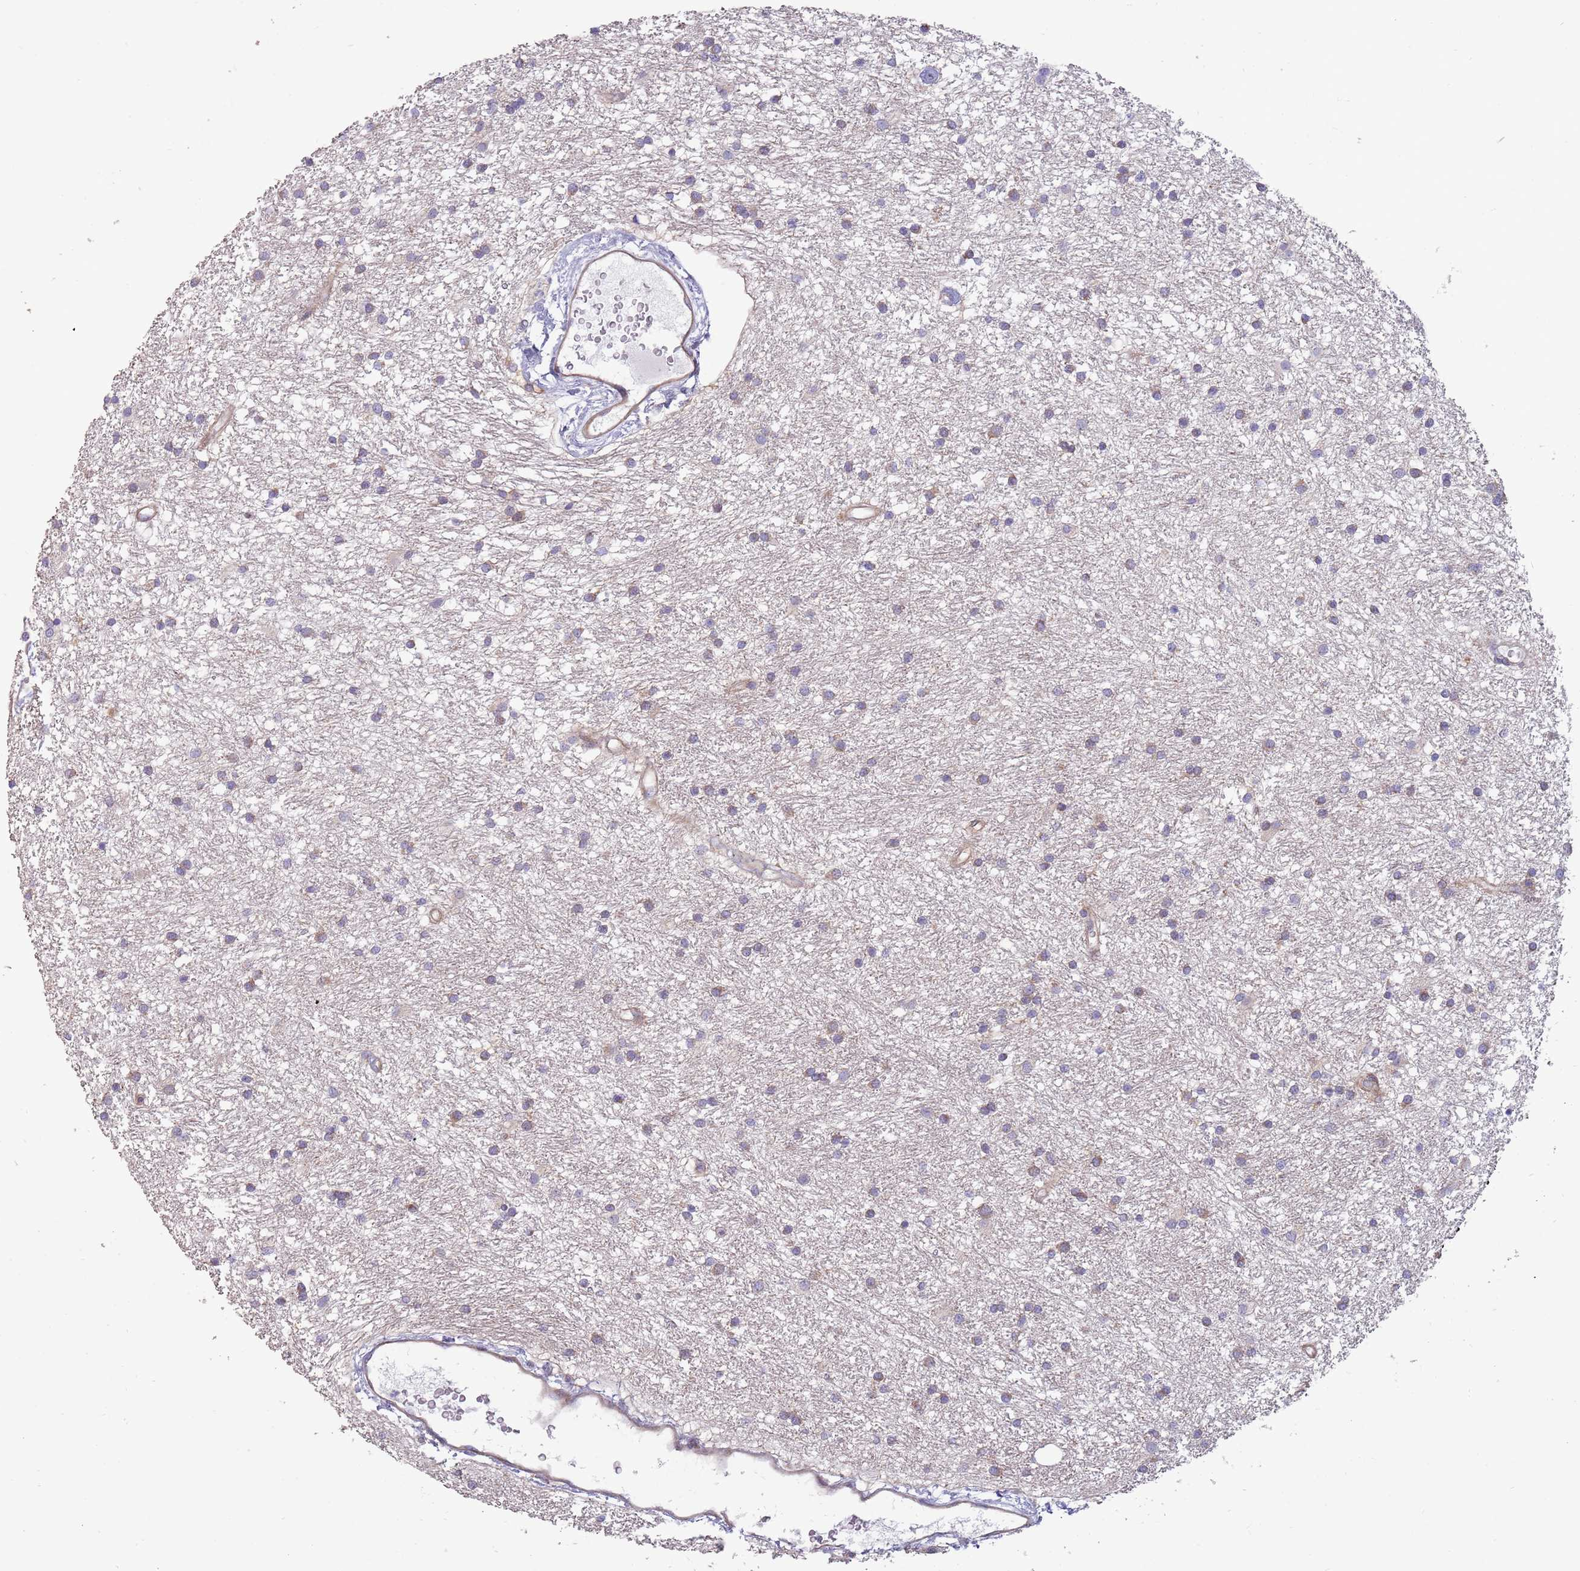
{"staining": {"intensity": "negative", "quantity": "none", "location": "none"}, "tissue": "glioma", "cell_type": "Tumor cells", "image_type": "cancer", "snomed": [{"axis": "morphology", "description": "Glioma, malignant, High grade"}, {"axis": "topography", "description": "Brain"}], "caption": "This image is of malignant glioma (high-grade) stained with IHC to label a protein in brown with the nuclei are counter-stained blue. There is no positivity in tumor cells.", "gene": "ARMCX6", "patient": {"sex": "male", "age": 77}}